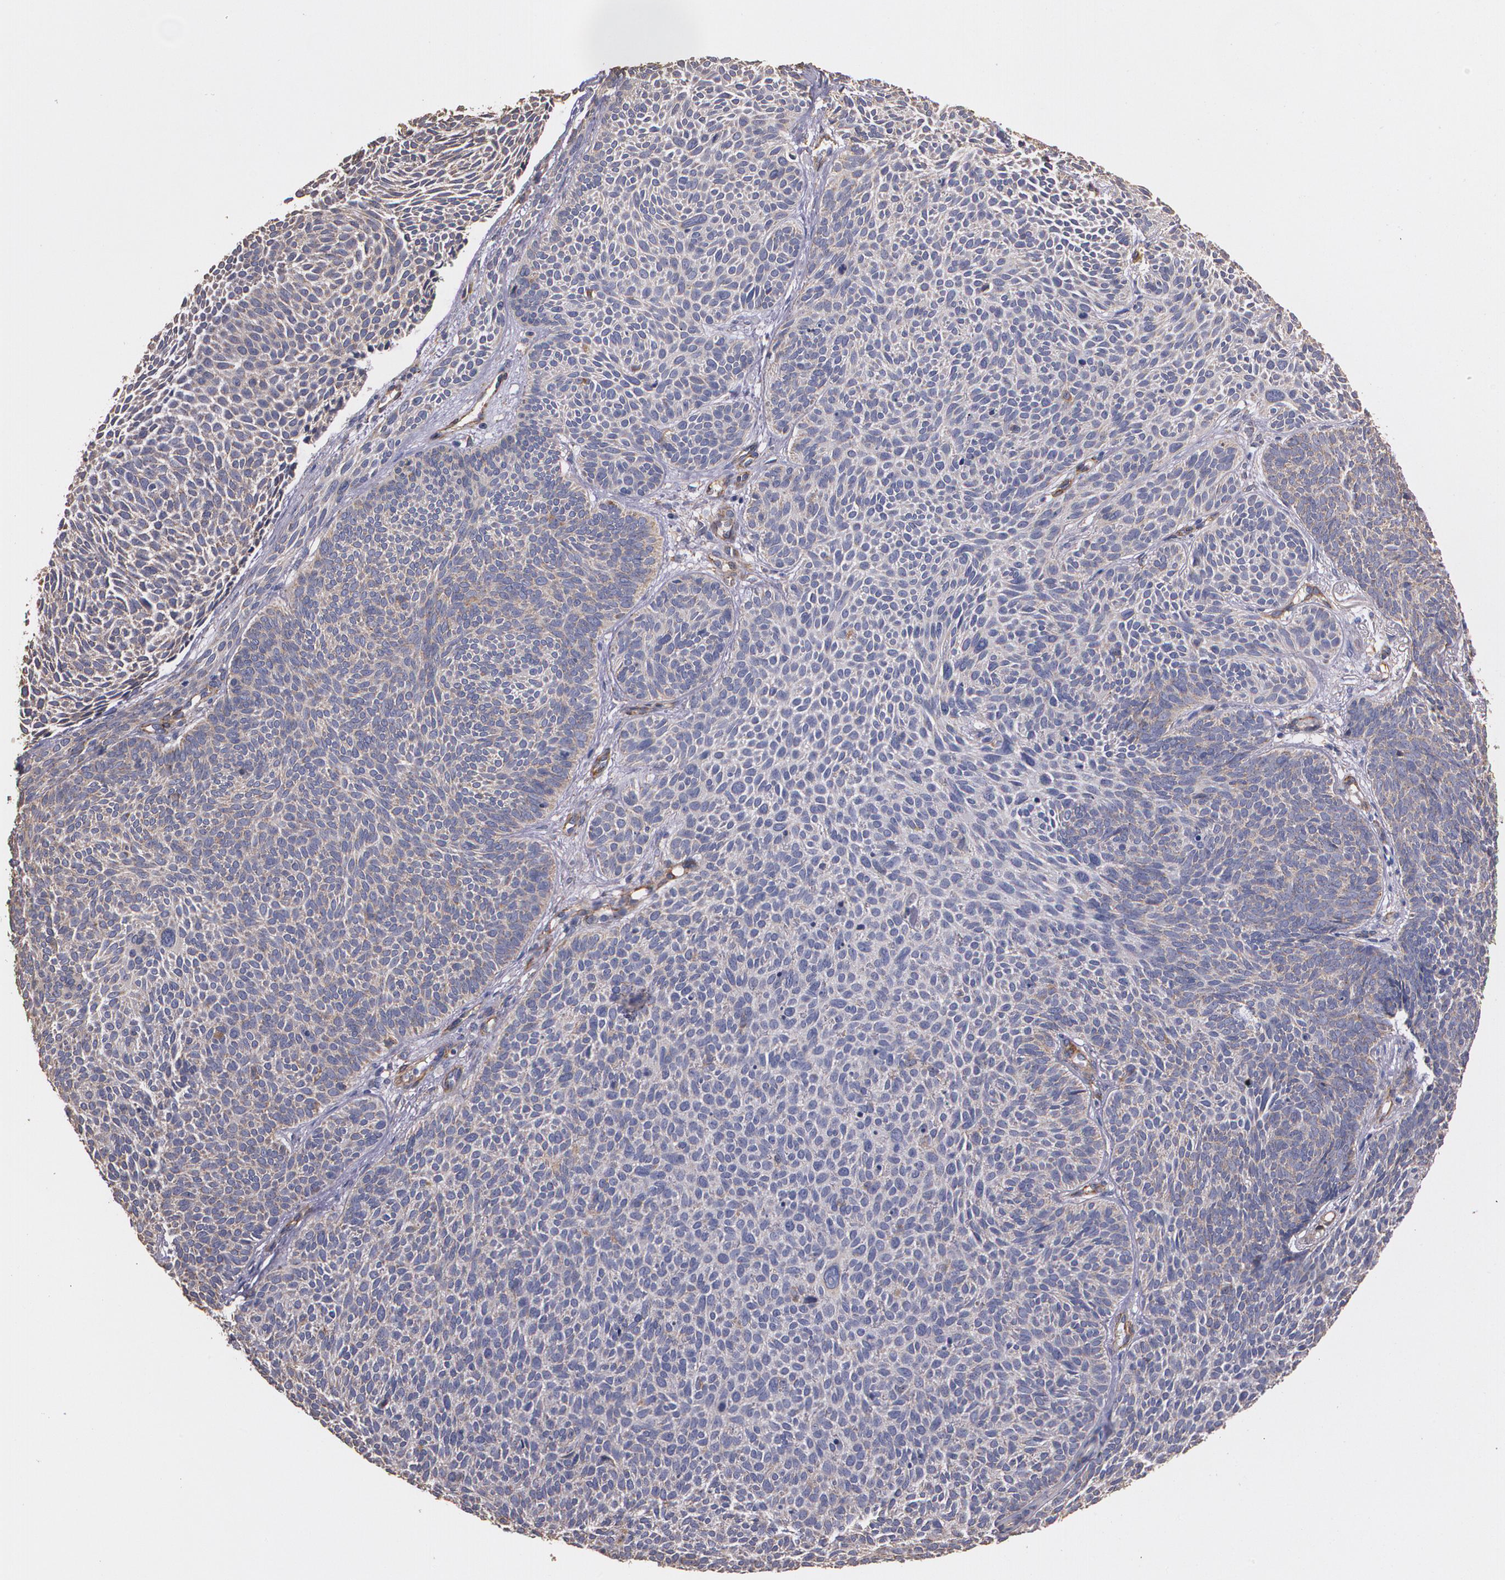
{"staining": {"intensity": "weak", "quantity": "<25%", "location": "cytoplasmic/membranous"}, "tissue": "skin cancer", "cell_type": "Tumor cells", "image_type": "cancer", "snomed": [{"axis": "morphology", "description": "Basal cell carcinoma"}, {"axis": "topography", "description": "Skin"}], "caption": "Skin basal cell carcinoma was stained to show a protein in brown. There is no significant expression in tumor cells. (DAB (3,3'-diaminobenzidine) IHC, high magnification).", "gene": "TJP1", "patient": {"sex": "male", "age": 84}}